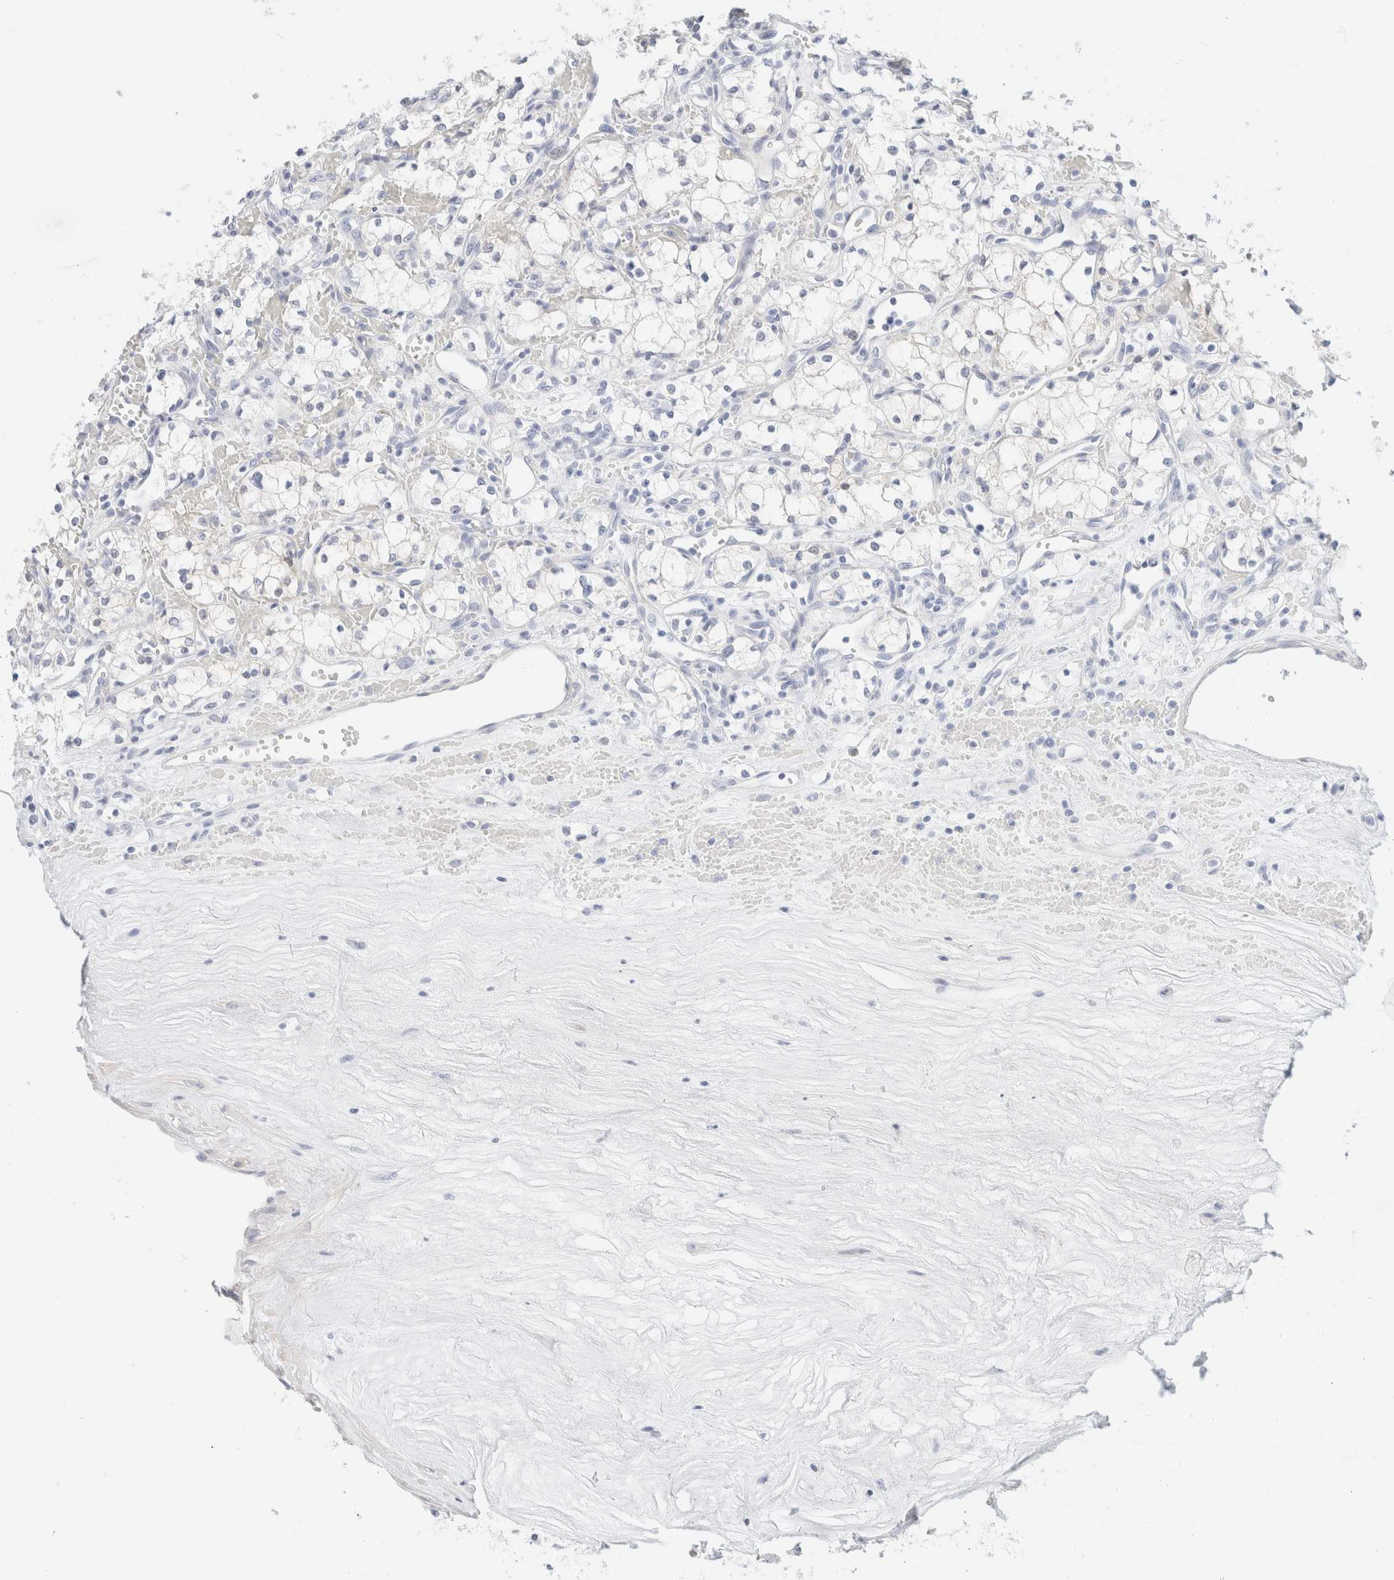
{"staining": {"intensity": "negative", "quantity": "none", "location": "none"}, "tissue": "renal cancer", "cell_type": "Tumor cells", "image_type": "cancer", "snomed": [{"axis": "morphology", "description": "Adenocarcinoma, NOS"}, {"axis": "topography", "description": "Kidney"}], "caption": "DAB (3,3'-diaminobenzidine) immunohistochemical staining of adenocarcinoma (renal) exhibits no significant expression in tumor cells.", "gene": "DPYS", "patient": {"sex": "male", "age": 59}}